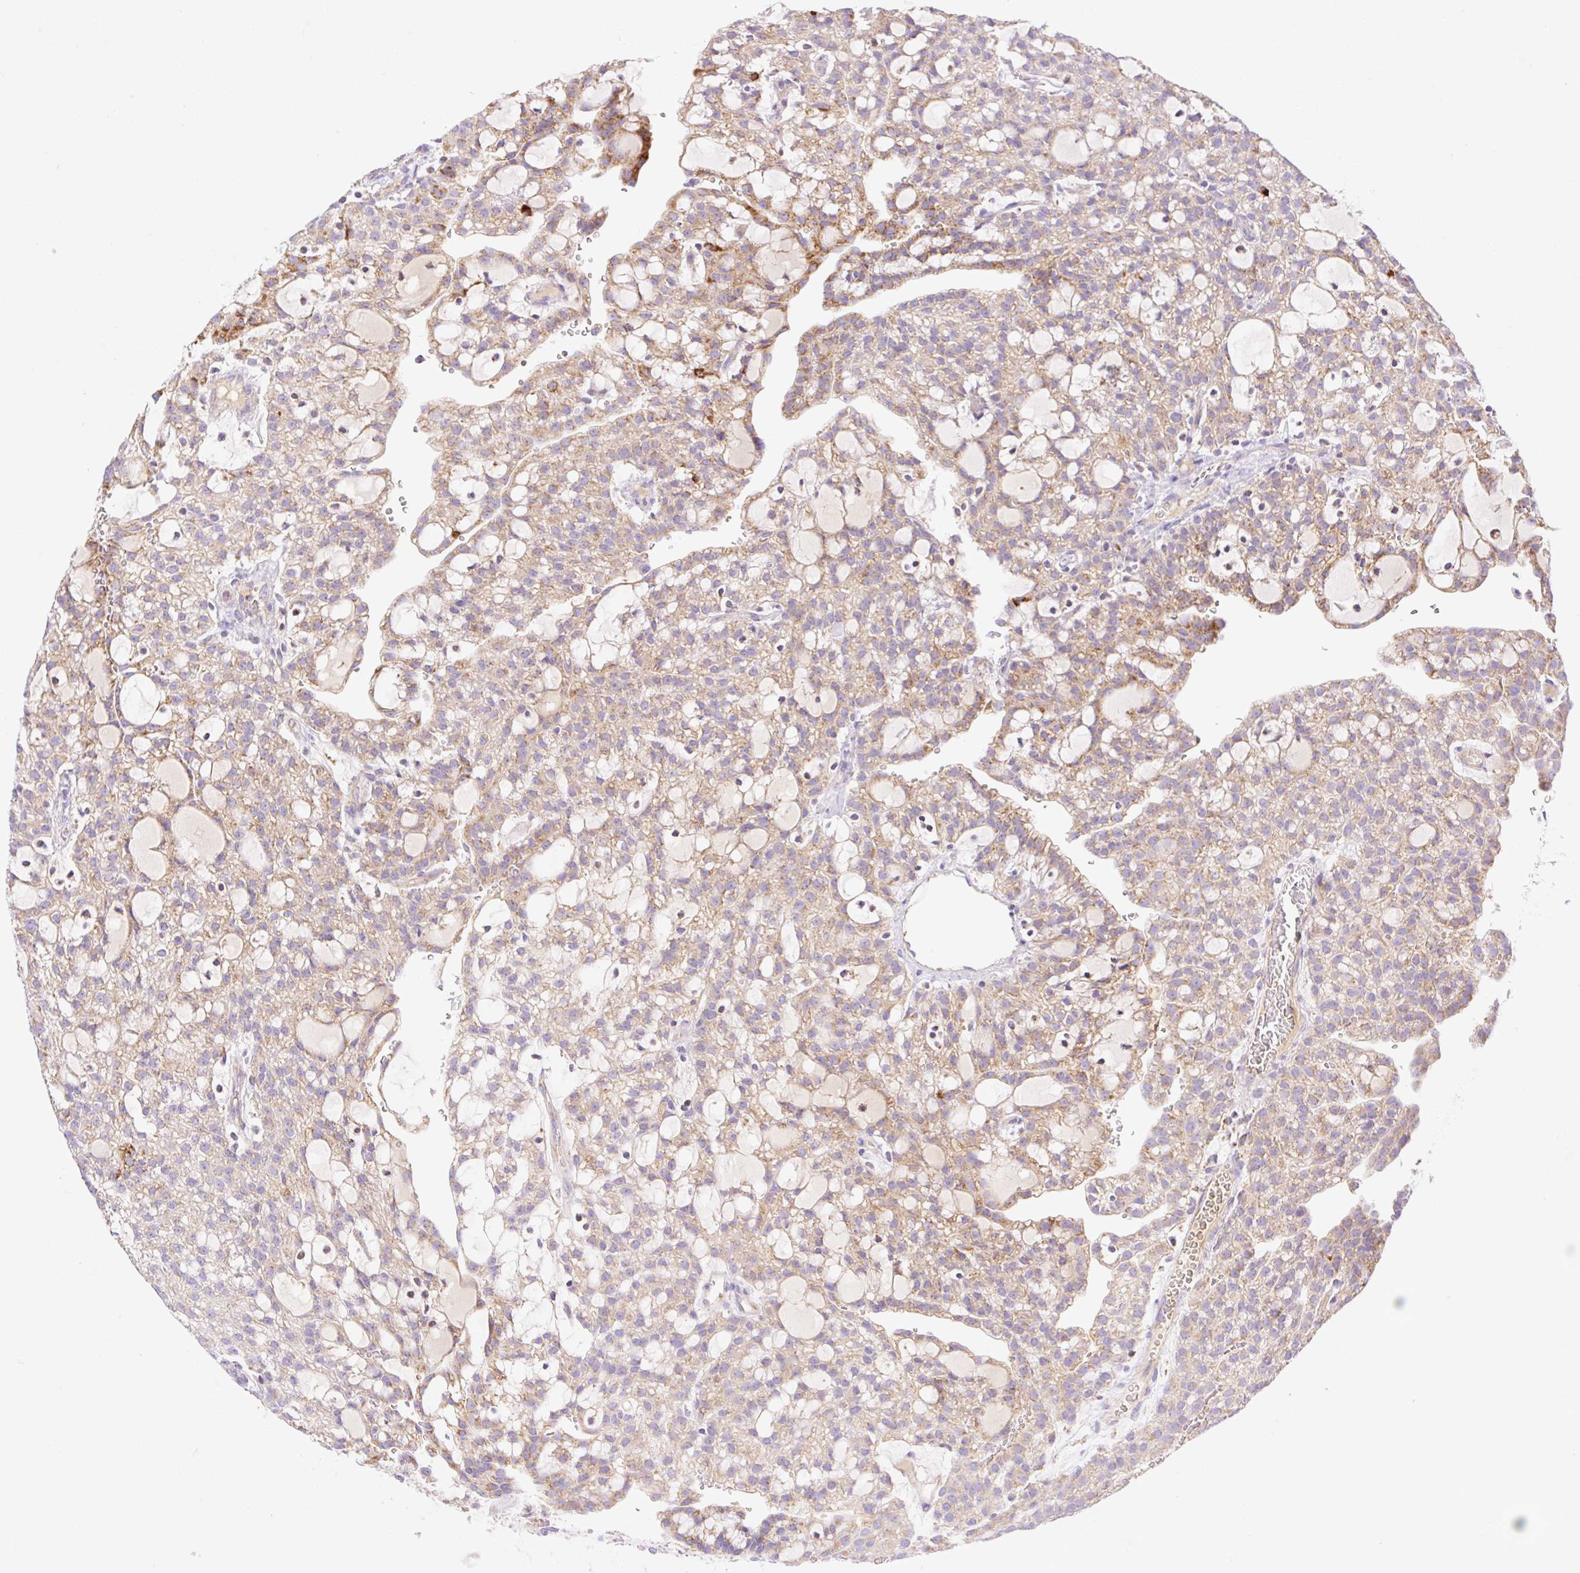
{"staining": {"intensity": "moderate", "quantity": ">75%", "location": "cytoplasmic/membranous"}, "tissue": "renal cancer", "cell_type": "Tumor cells", "image_type": "cancer", "snomed": [{"axis": "morphology", "description": "Adenocarcinoma, NOS"}, {"axis": "topography", "description": "Kidney"}], "caption": "Renal adenocarcinoma tissue shows moderate cytoplasmic/membranous expression in about >75% of tumor cells, visualized by immunohistochemistry.", "gene": "ETNK2", "patient": {"sex": "male", "age": 63}}